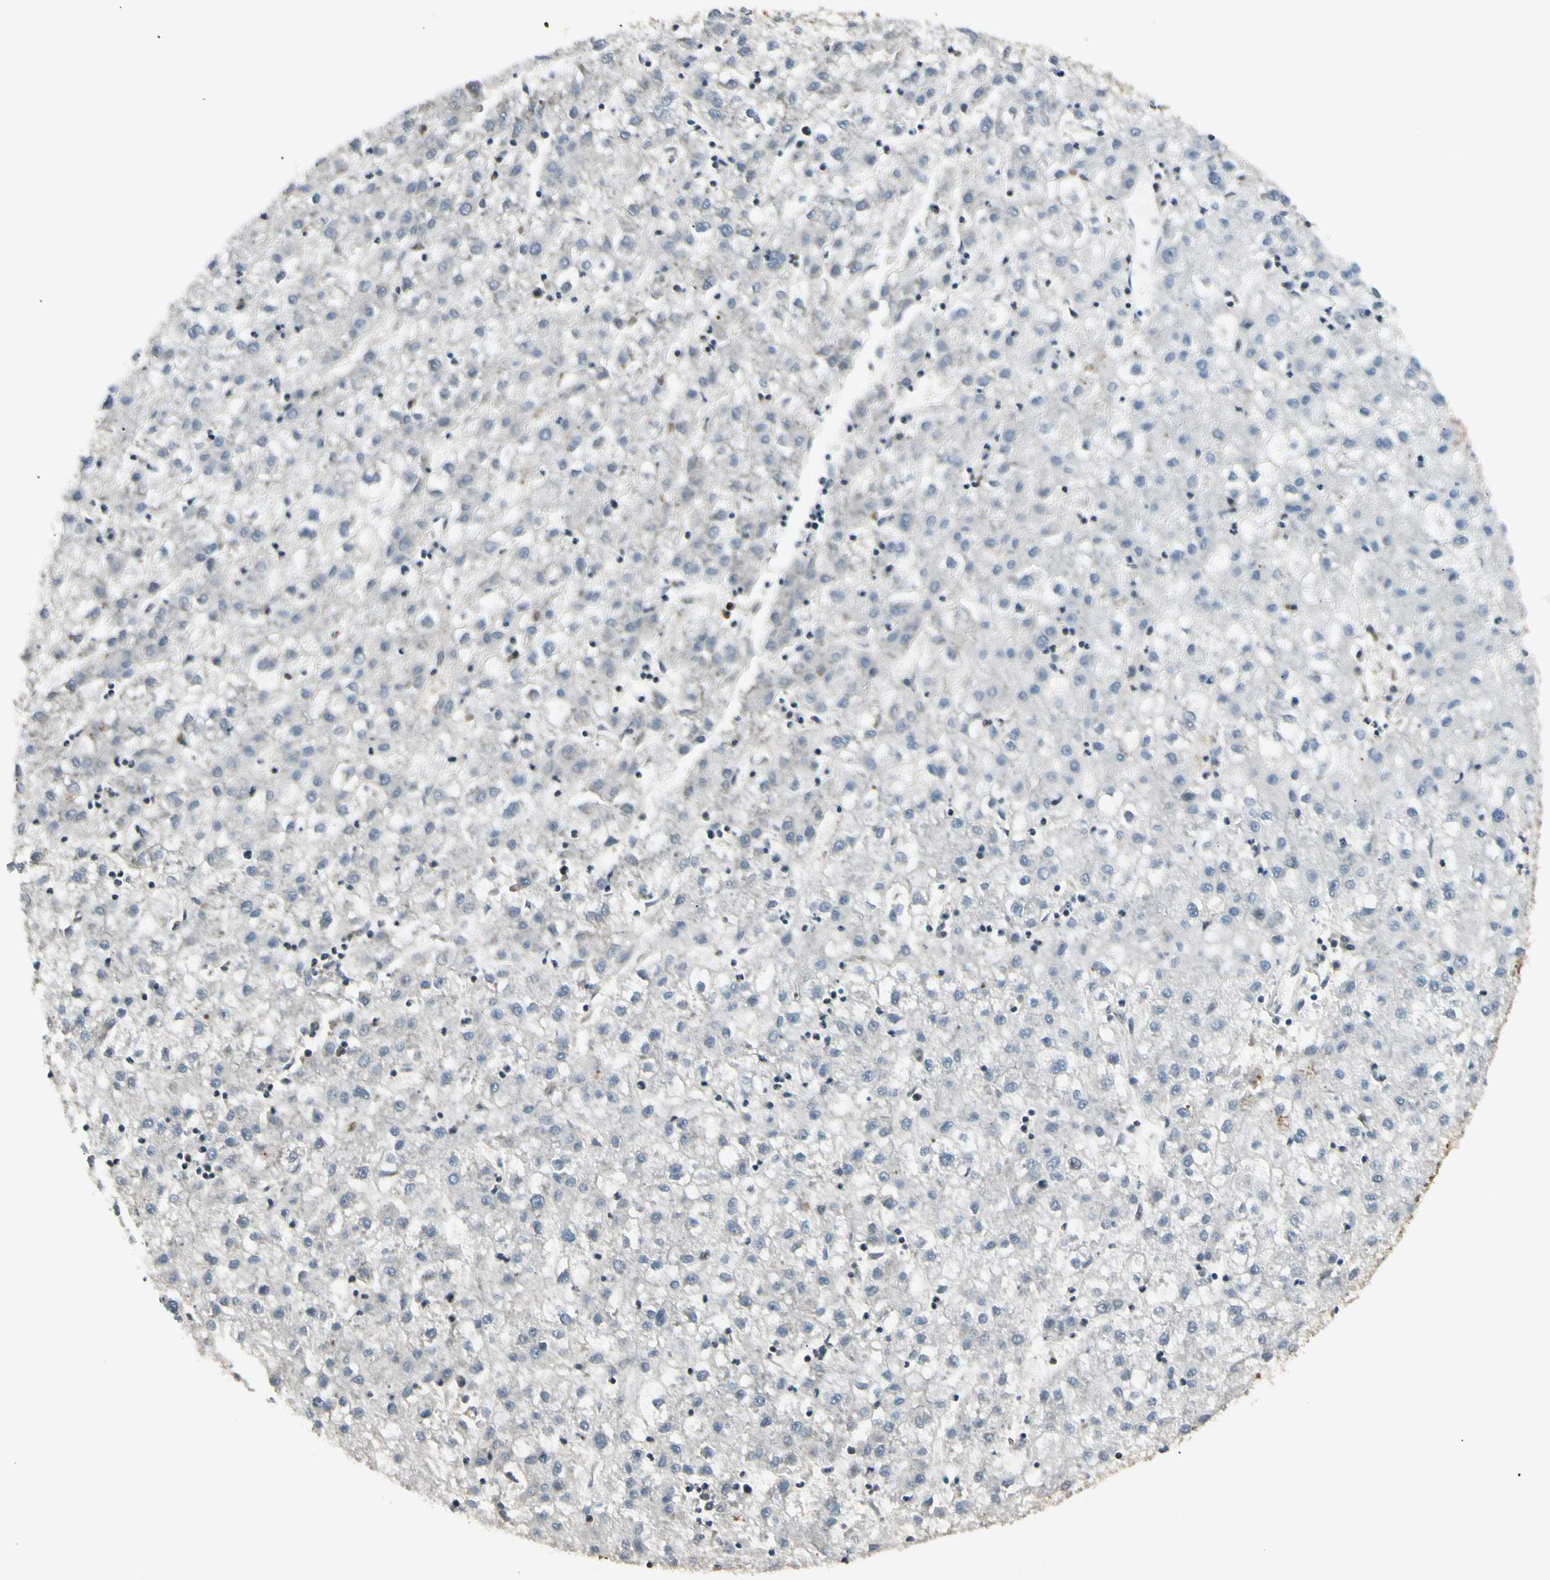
{"staining": {"intensity": "negative", "quantity": "none", "location": "none"}, "tissue": "liver cancer", "cell_type": "Tumor cells", "image_type": "cancer", "snomed": [{"axis": "morphology", "description": "Carcinoma, Hepatocellular, NOS"}, {"axis": "topography", "description": "Liver"}], "caption": "There is no significant positivity in tumor cells of hepatocellular carcinoma (liver). (DAB immunohistochemistry with hematoxylin counter stain).", "gene": "P3H2", "patient": {"sex": "male", "age": 72}}